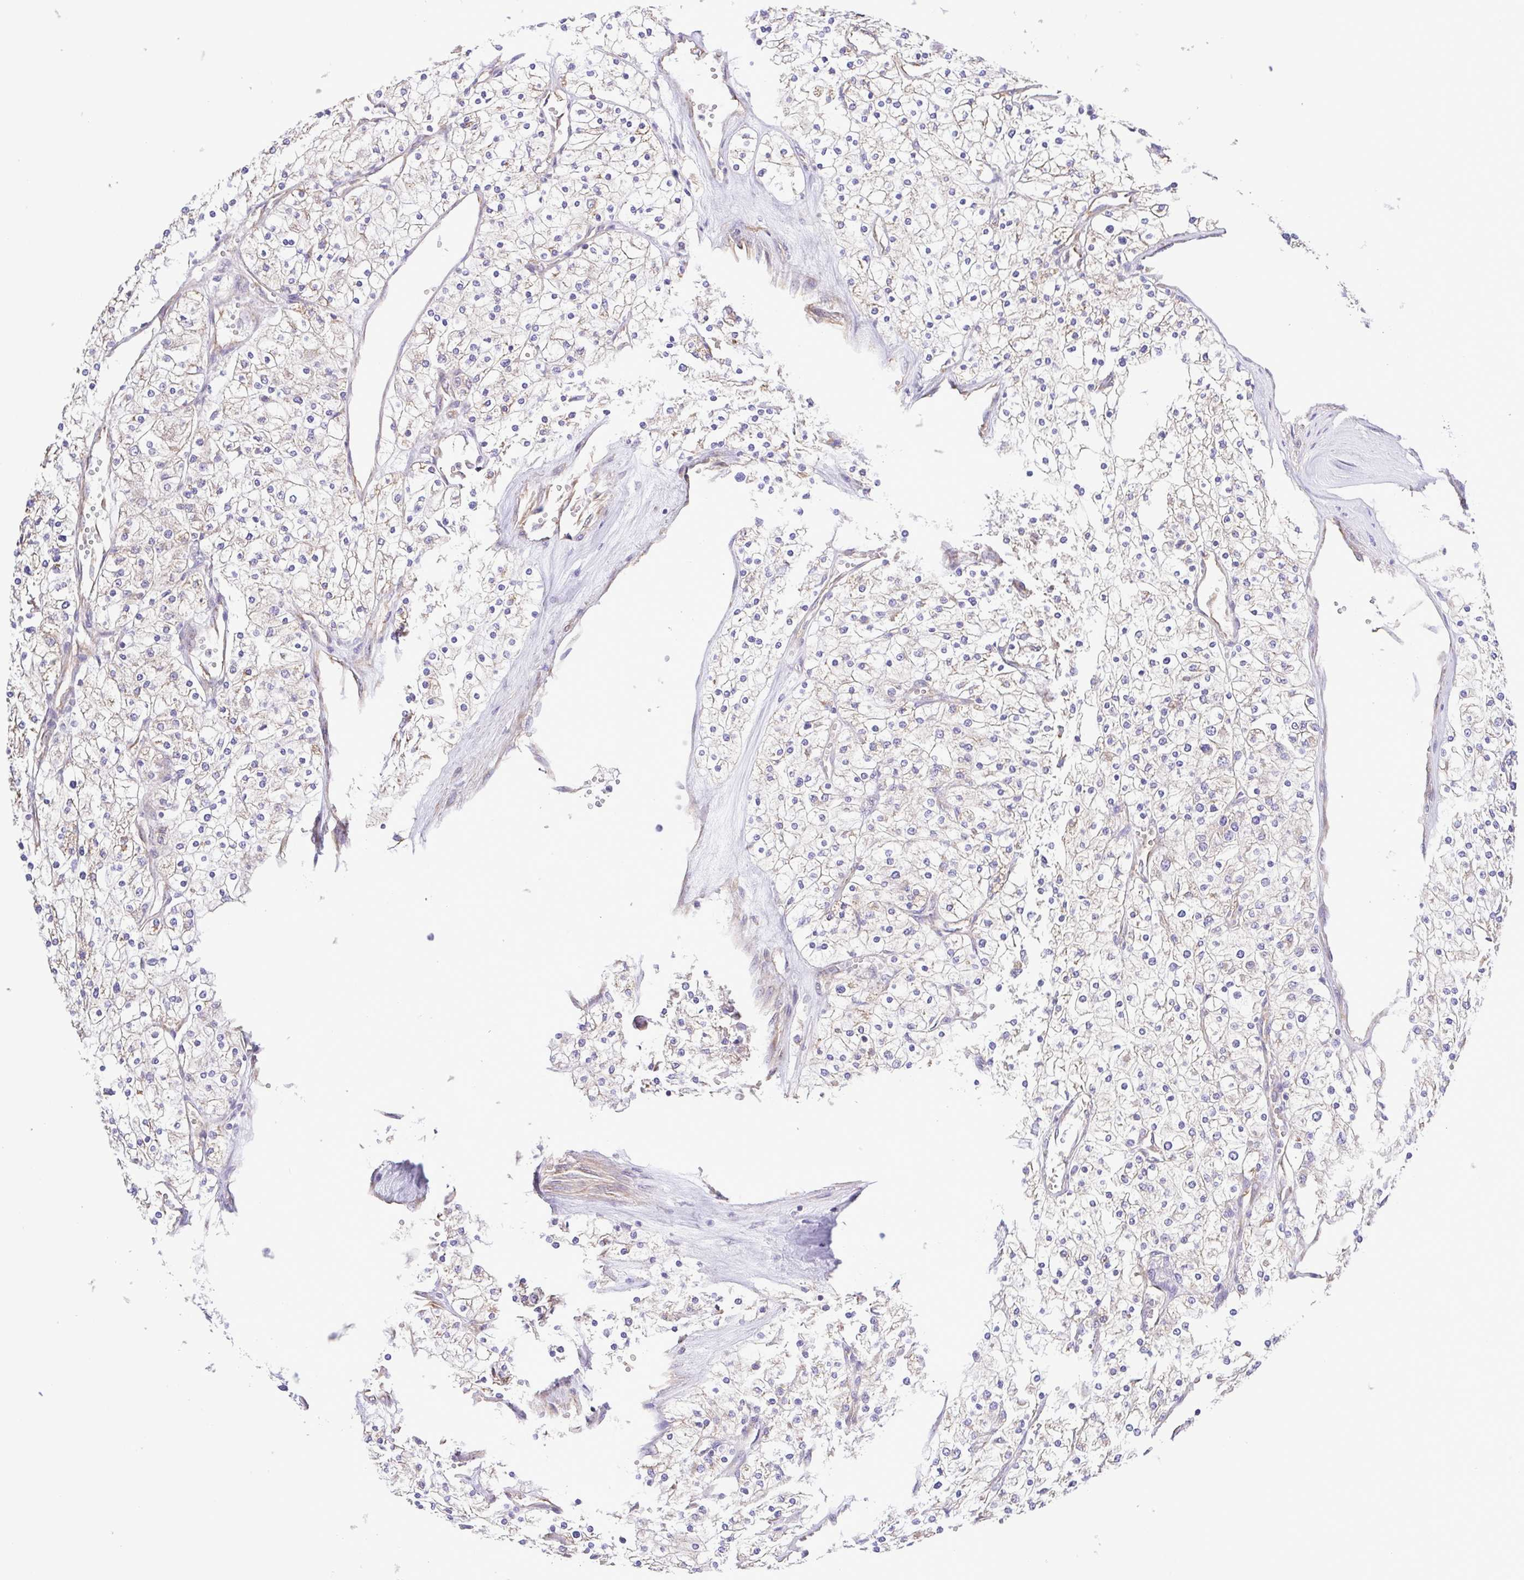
{"staining": {"intensity": "weak", "quantity": "<25%", "location": "cytoplasmic/membranous"}, "tissue": "renal cancer", "cell_type": "Tumor cells", "image_type": "cancer", "snomed": [{"axis": "morphology", "description": "Adenocarcinoma, NOS"}, {"axis": "topography", "description": "Kidney"}], "caption": "High magnification brightfield microscopy of renal cancer (adenocarcinoma) stained with DAB (3,3'-diaminobenzidine) (brown) and counterstained with hematoxylin (blue): tumor cells show no significant expression.", "gene": "FLT1", "patient": {"sex": "male", "age": 80}}